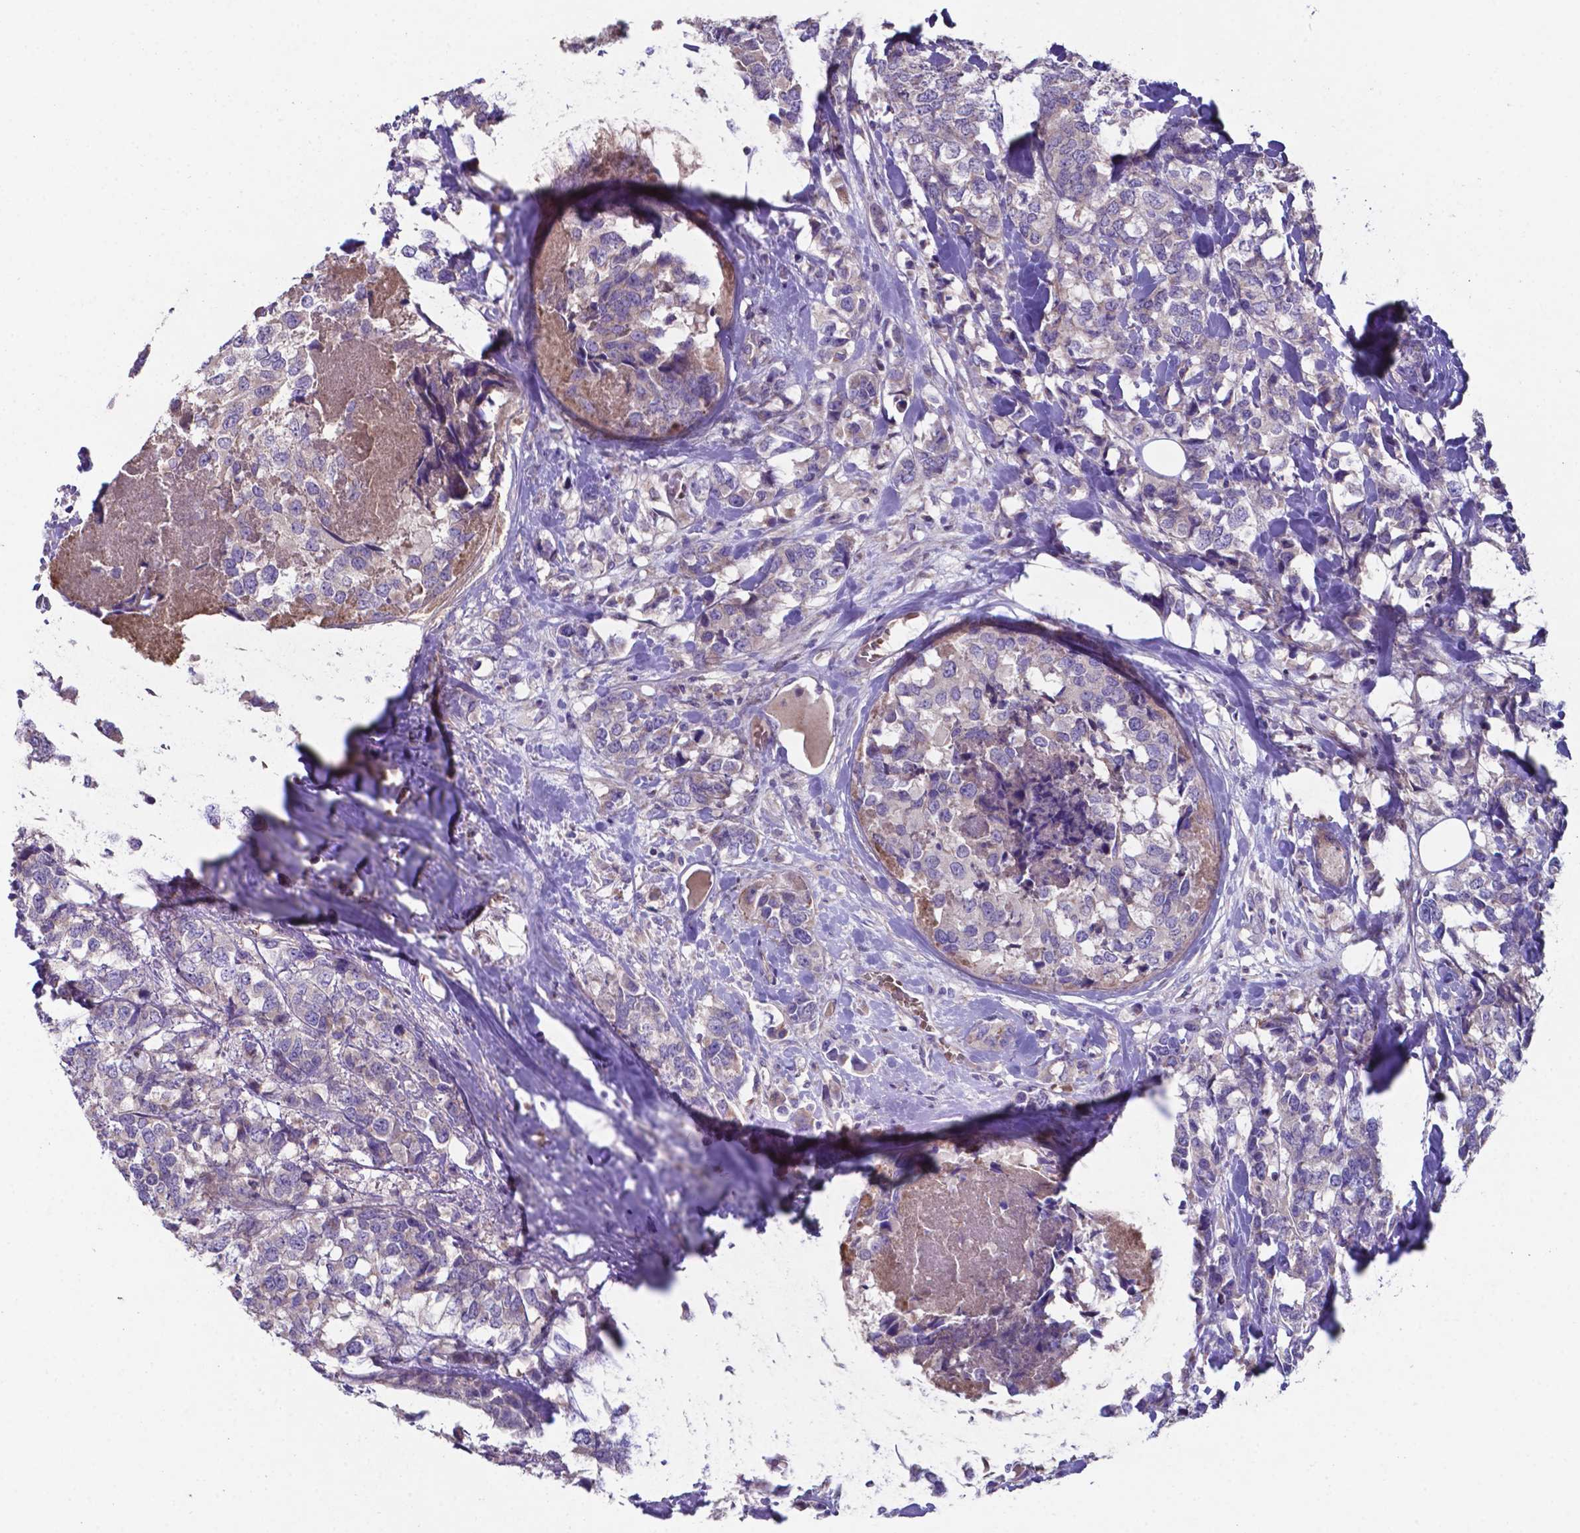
{"staining": {"intensity": "weak", "quantity": ">75%", "location": "cytoplasmic/membranous"}, "tissue": "breast cancer", "cell_type": "Tumor cells", "image_type": "cancer", "snomed": [{"axis": "morphology", "description": "Lobular carcinoma"}, {"axis": "topography", "description": "Breast"}], "caption": "Brown immunohistochemical staining in human breast lobular carcinoma shows weak cytoplasmic/membranous positivity in about >75% of tumor cells.", "gene": "TYRO3", "patient": {"sex": "female", "age": 59}}